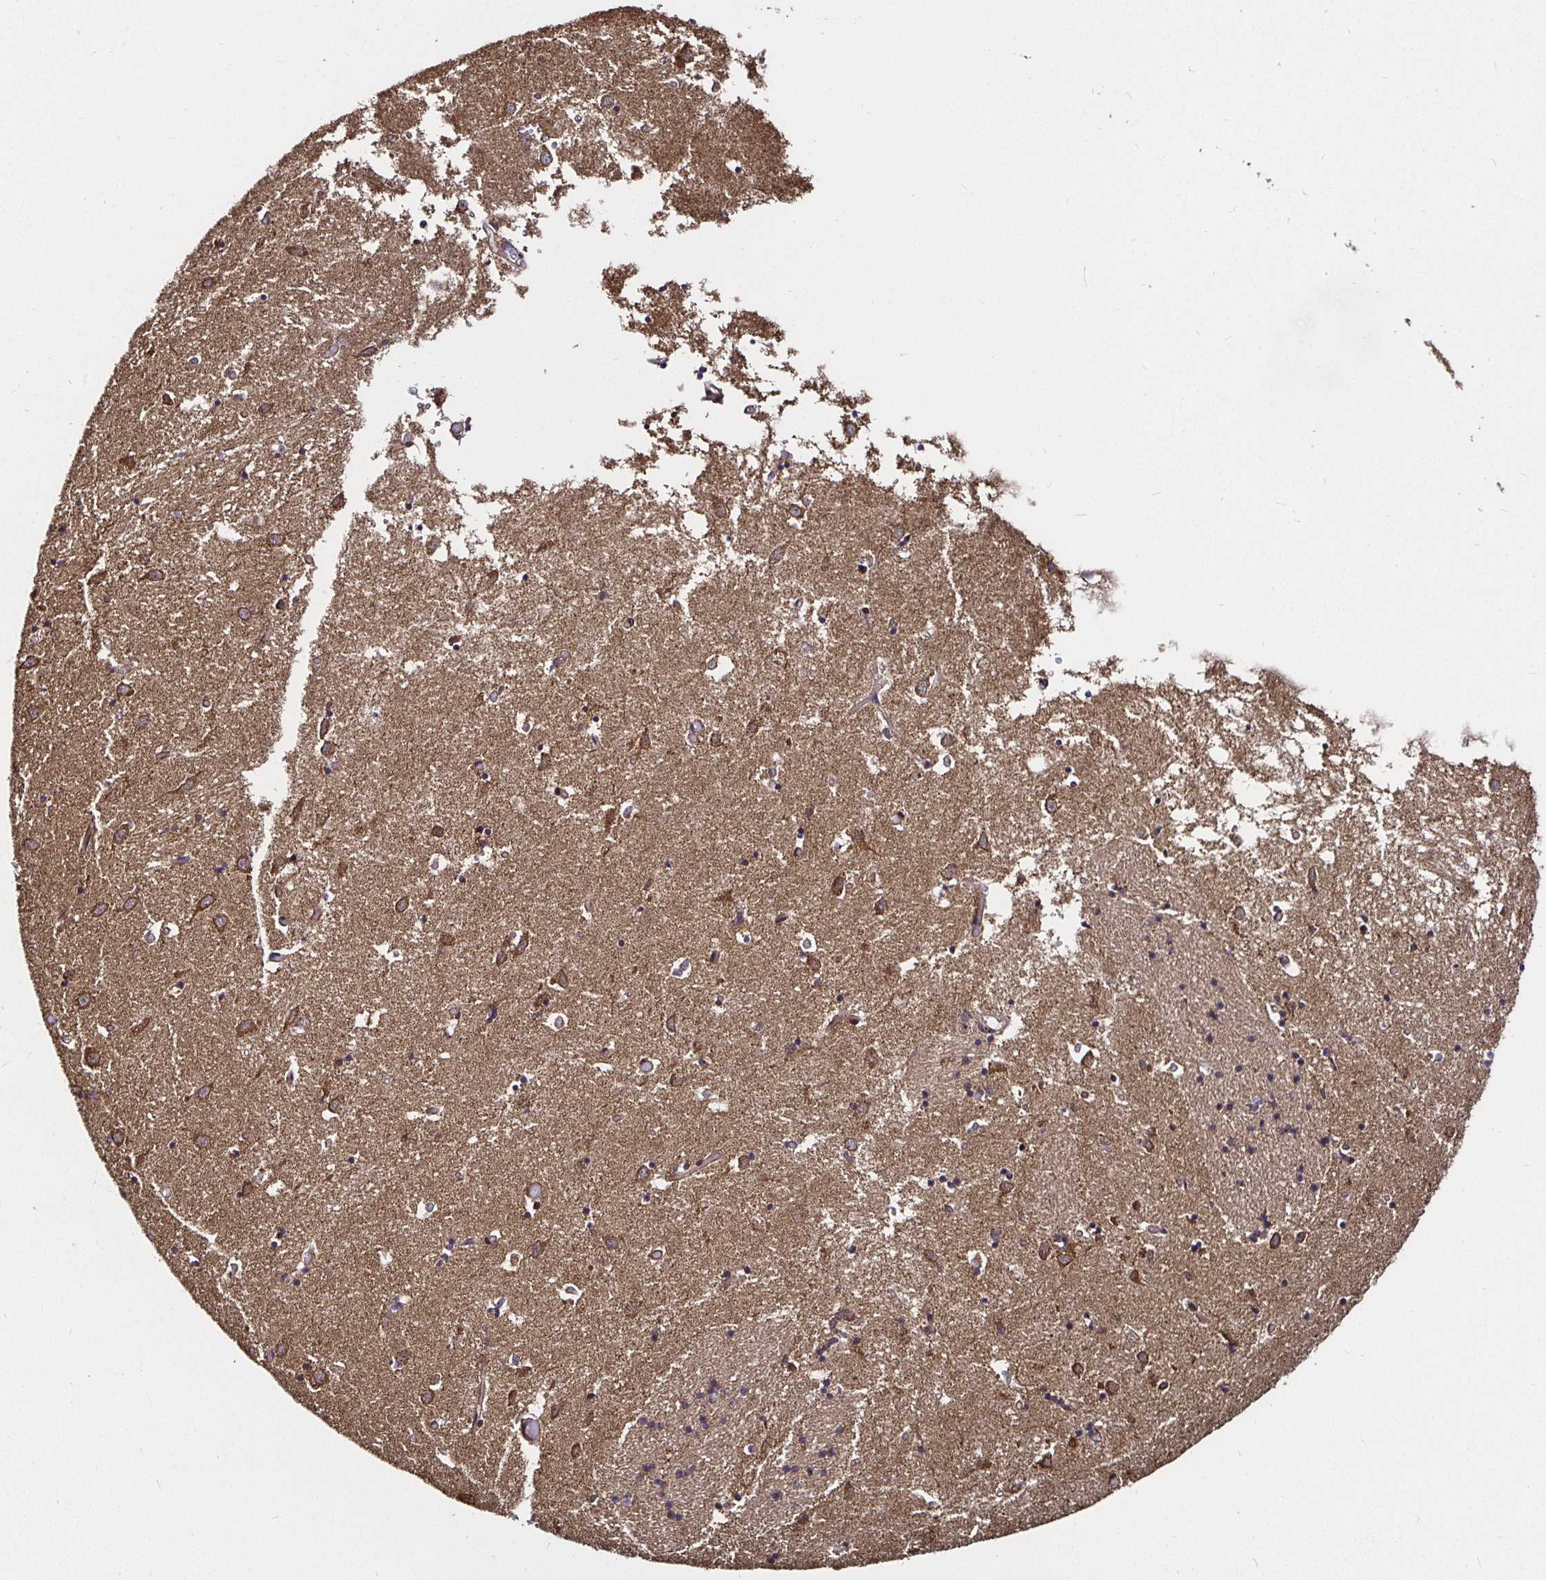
{"staining": {"intensity": "moderate", "quantity": "25%-75%", "location": "cytoplasmic/membranous"}, "tissue": "caudate", "cell_type": "Glial cells", "image_type": "normal", "snomed": [{"axis": "morphology", "description": "Normal tissue, NOS"}, {"axis": "topography", "description": "Lateral ventricle wall"}], "caption": "An immunohistochemistry photomicrograph of benign tissue is shown. Protein staining in brown highlights moderate cytoplasmic/membranous positivity in caudate within glial cells. (DAB (3,3'-diaminobenzidine) IHC, brown staining for protein, blue staining for nuclei).", "gene": "MLST8", "patient": {"sex": "male", "age": 70}}